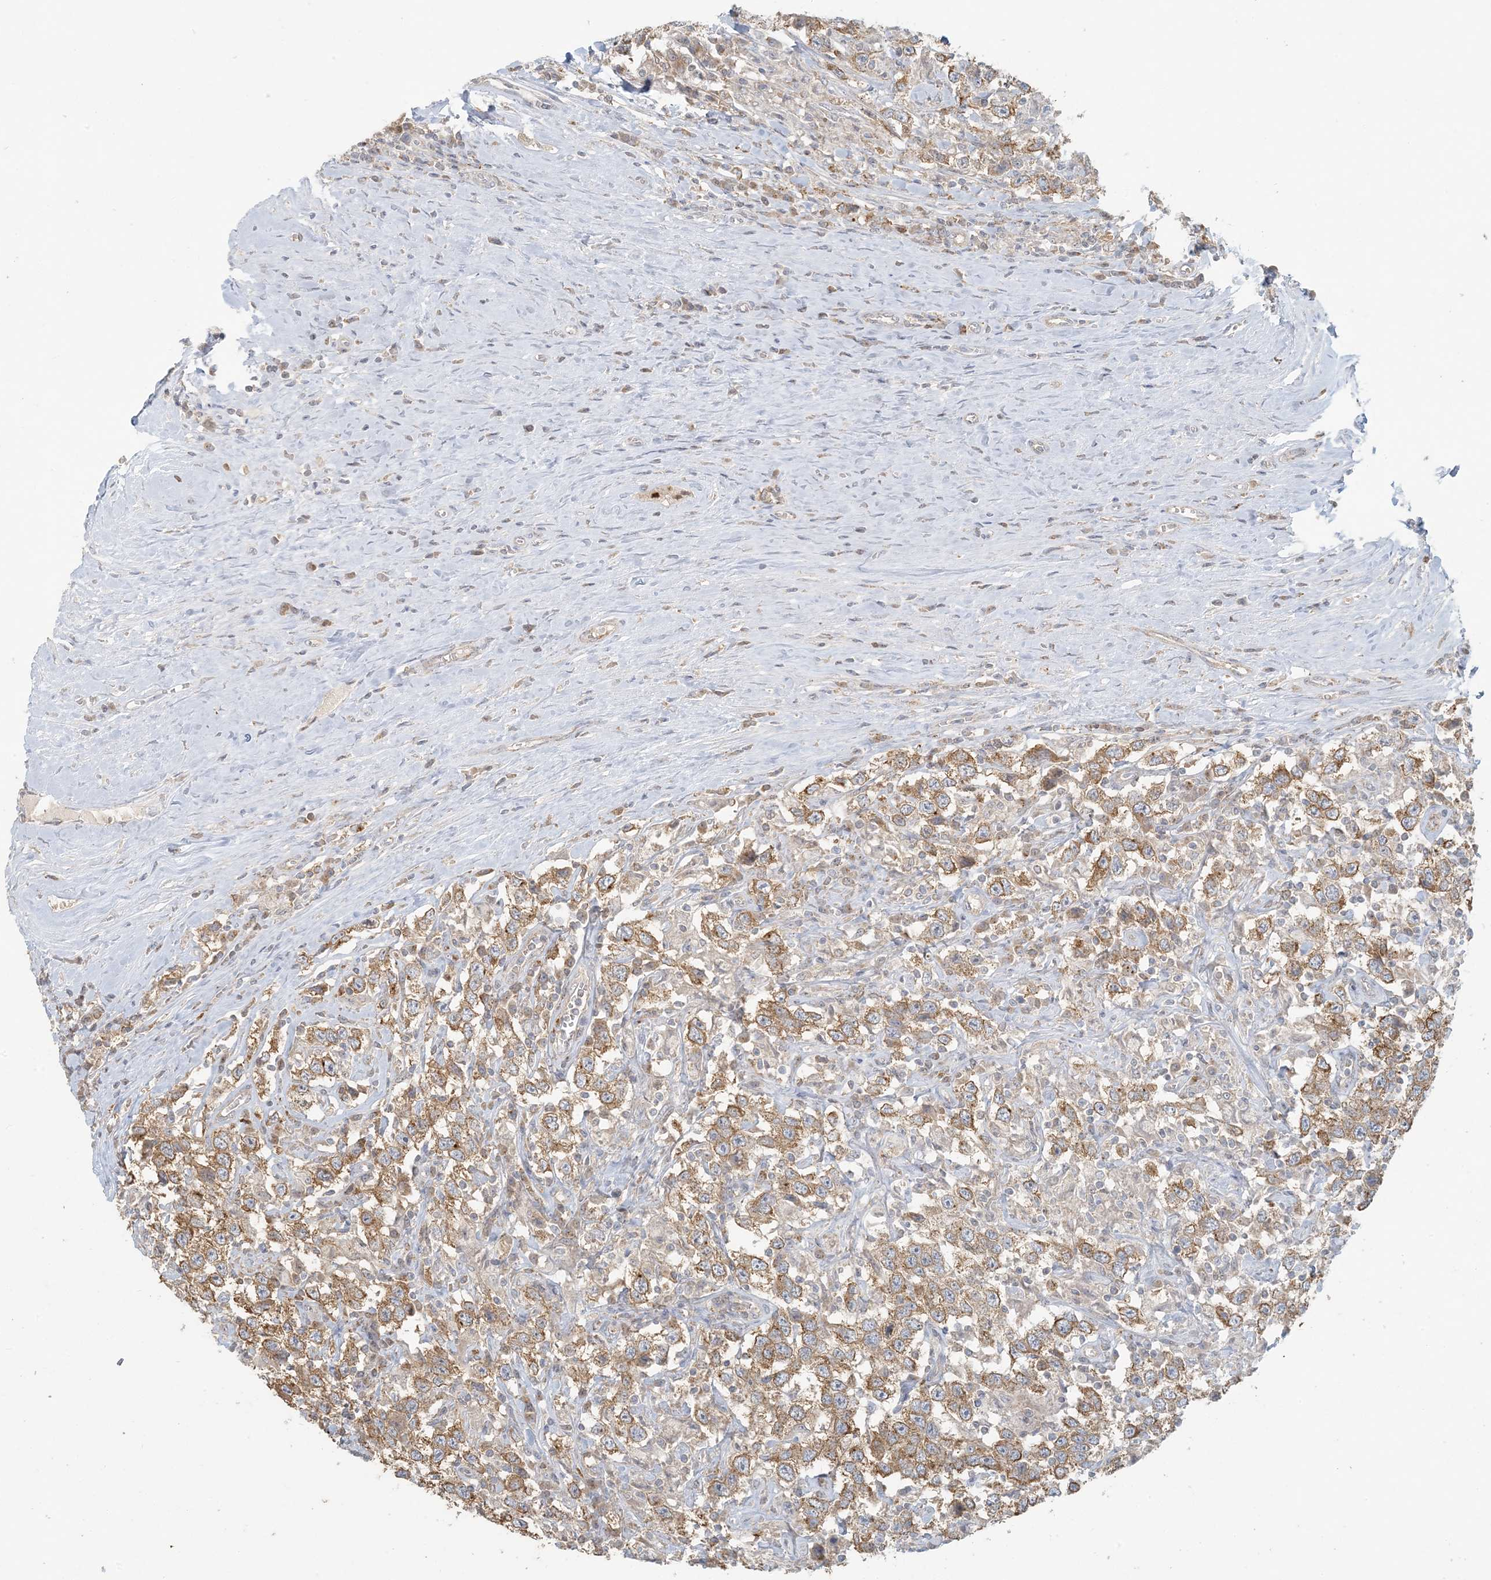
{"staining": {"intensity": "moderate", "quantity": ">75%", "location": "cytoplasmic/membranous"}, "tissue": "testis cancer", "cell_type": "Tumor cells", "image_type": "cancer", "snomed": [{"axis": "morphology", "description": "Seminoma, NOS"}, {"axis": "topography", "description": "Testis"}], "caption": "Testis seminoma tissue demonstrates moderate cytoplasmic/membranous staining in about >75% of tumor cells, visualized by immunohistochemistry.", "gene": "HACL1", "patient": {"sex": "male", "age": 41}}